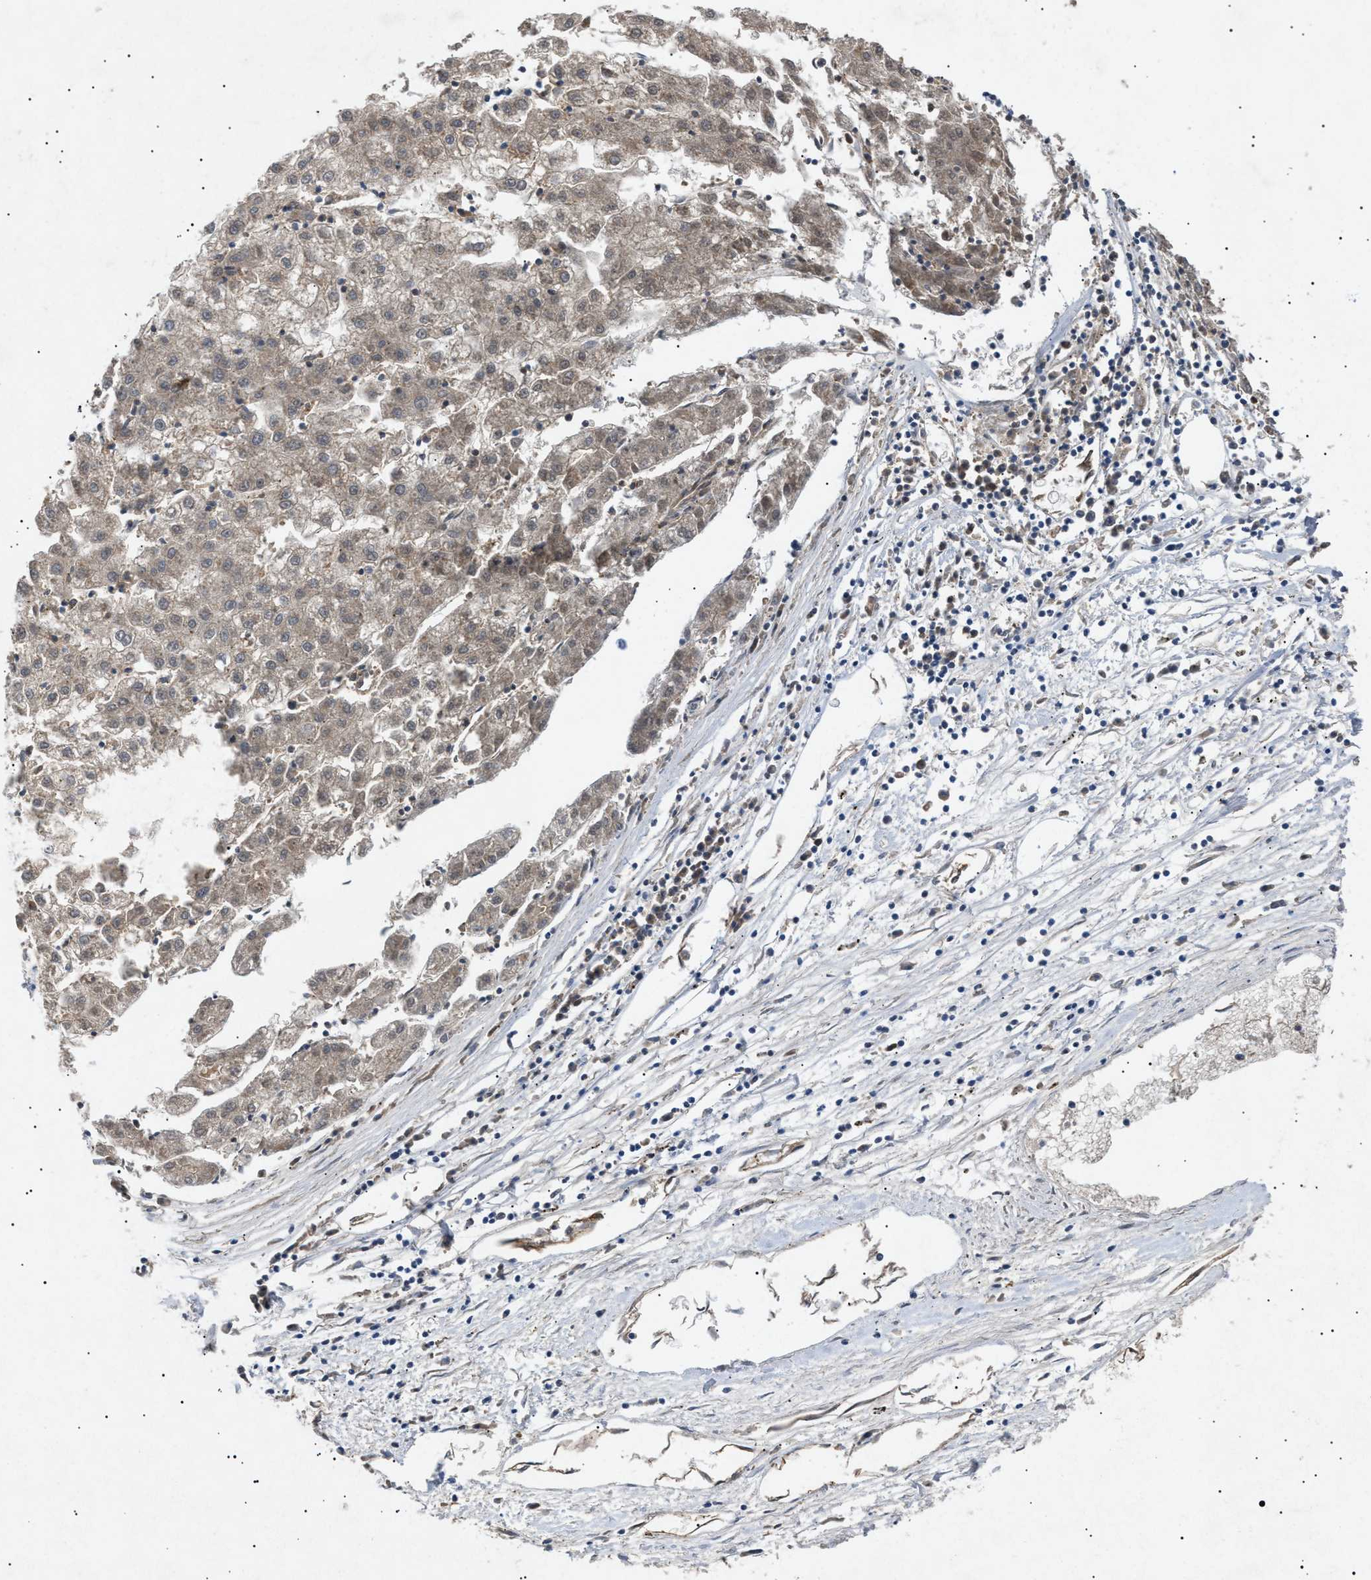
{"staining": {"intensity": "weak", "quantity": "25%-75%", "location": "cytoplasmic/membranous"}, "tissue": "liver cancer", "cell_type": "Tumor cells", "image_type": "cancer", "snomed": [{"axis": "morphology", "description": "Carcinoma, Hepatocellular, NOS"}, {"axis": "topography", "description": "Liver"}], "caption": "Immunohistochemical staining of liver cancer exhibits weak cytoplasmic/membranous protein positivity in about 25%-75% of tumor cells.", "gene": "SIRT5", "patient": {"sex": "male", "age": 72}}